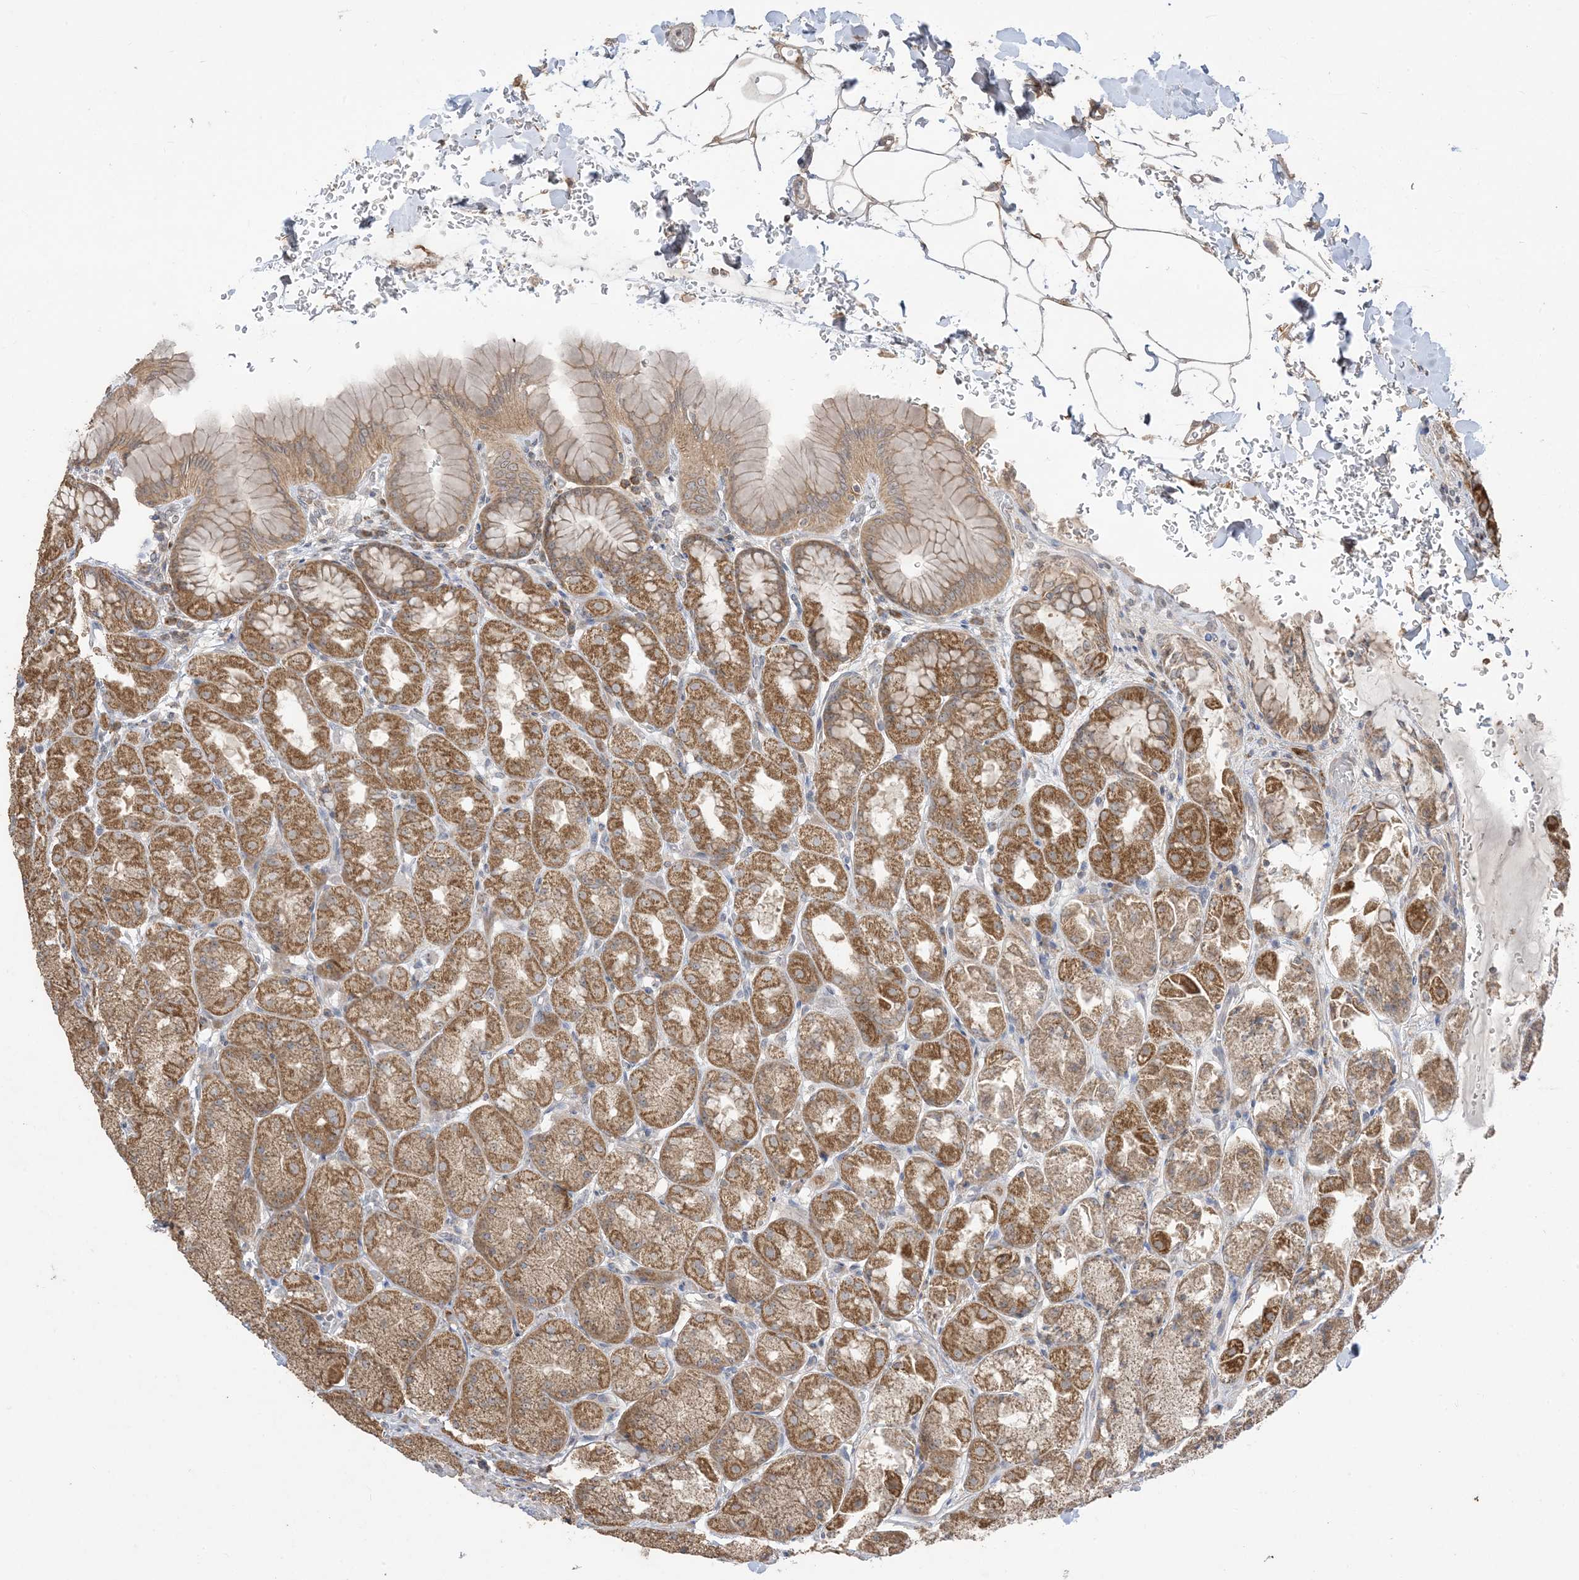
{"staining": {"intensity": "strong", "quantity": ">75%", "location": "cytoplasmic/membranous"}, "tissue": "stomach", "cell_type": "Glandular cells", "image_type": "normal", "snomed": [{"axis": "morphology", "description": "Normal tissue, NOS"}, {"axis": "topography", "description": "Stomach"}], "caption": "A histopathology image of human stomach stained for a protein exhibits strong cytoplasmic/membranous brown staining in glandular cells. The staining was performed using DAB, with brown indicating positive protein expression. Nuclei are stained blue with hematoxylin.", "gene": "SIRT3", "patient": {"sex": "male", "age": 42}}